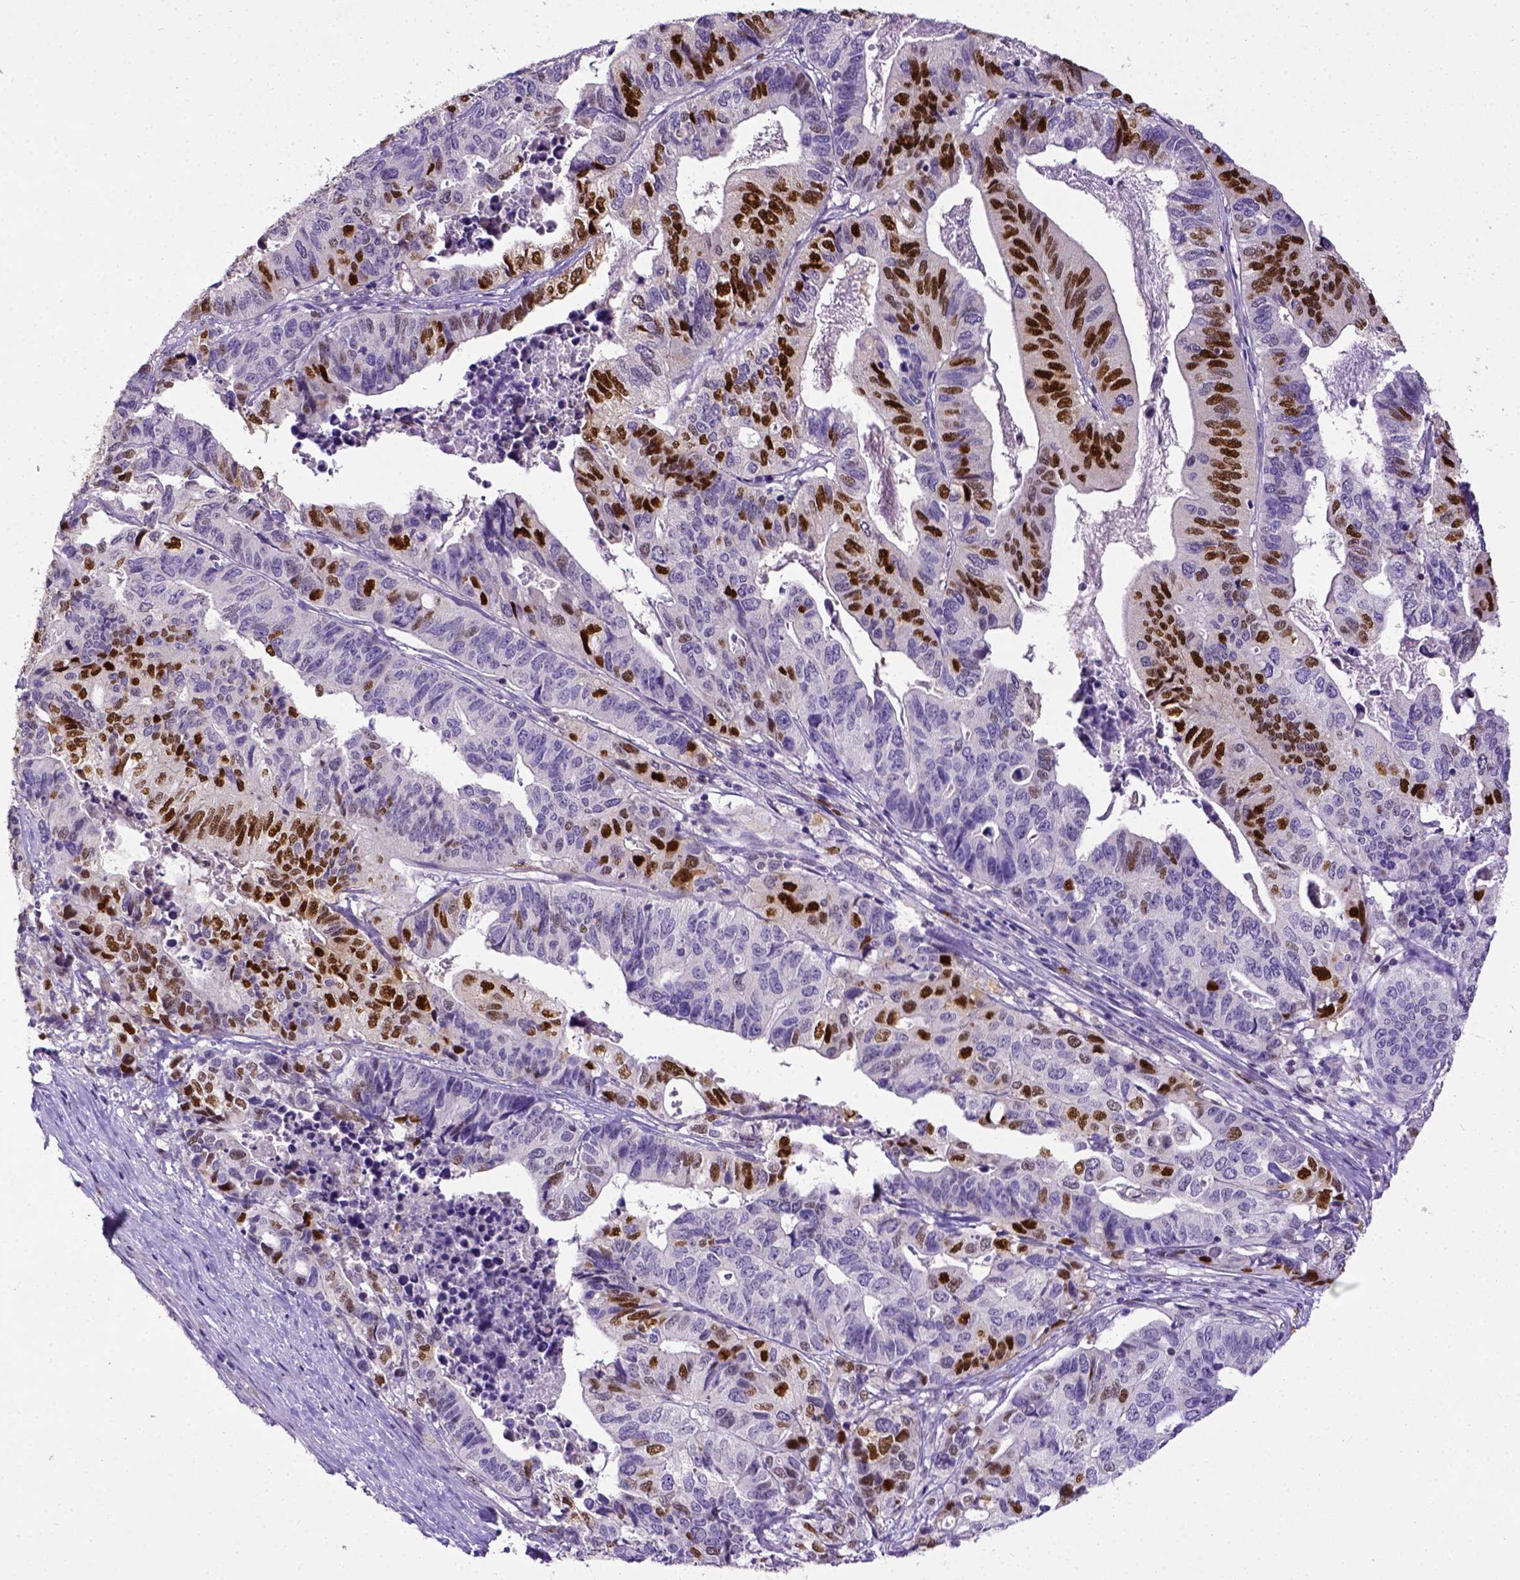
{"staining": {"intensity": "strong", "quantity": "25%-75%", "location": "nuclear"}, "tissue": "stomach cancer", "cell_type": "Tumor cells", "image_type": "cancer", "snomed": [{"axis": "morphology", "description": "Adenocarcinoma, NOS"}, {"axis": "topography", "description": "Stomach, upper"}], "caption": "A brown stain labels strong nuclear positivity of a protein in human stomach cancer (adenocarcinoma) tumor cells. The protein of interest is stained brown, and the nuclei are stained in blue (DAB IHC with brightfield microscopy, high magnification).", "gene": "CDKN1A", "patient": {"sex": "female", "age": 67}}